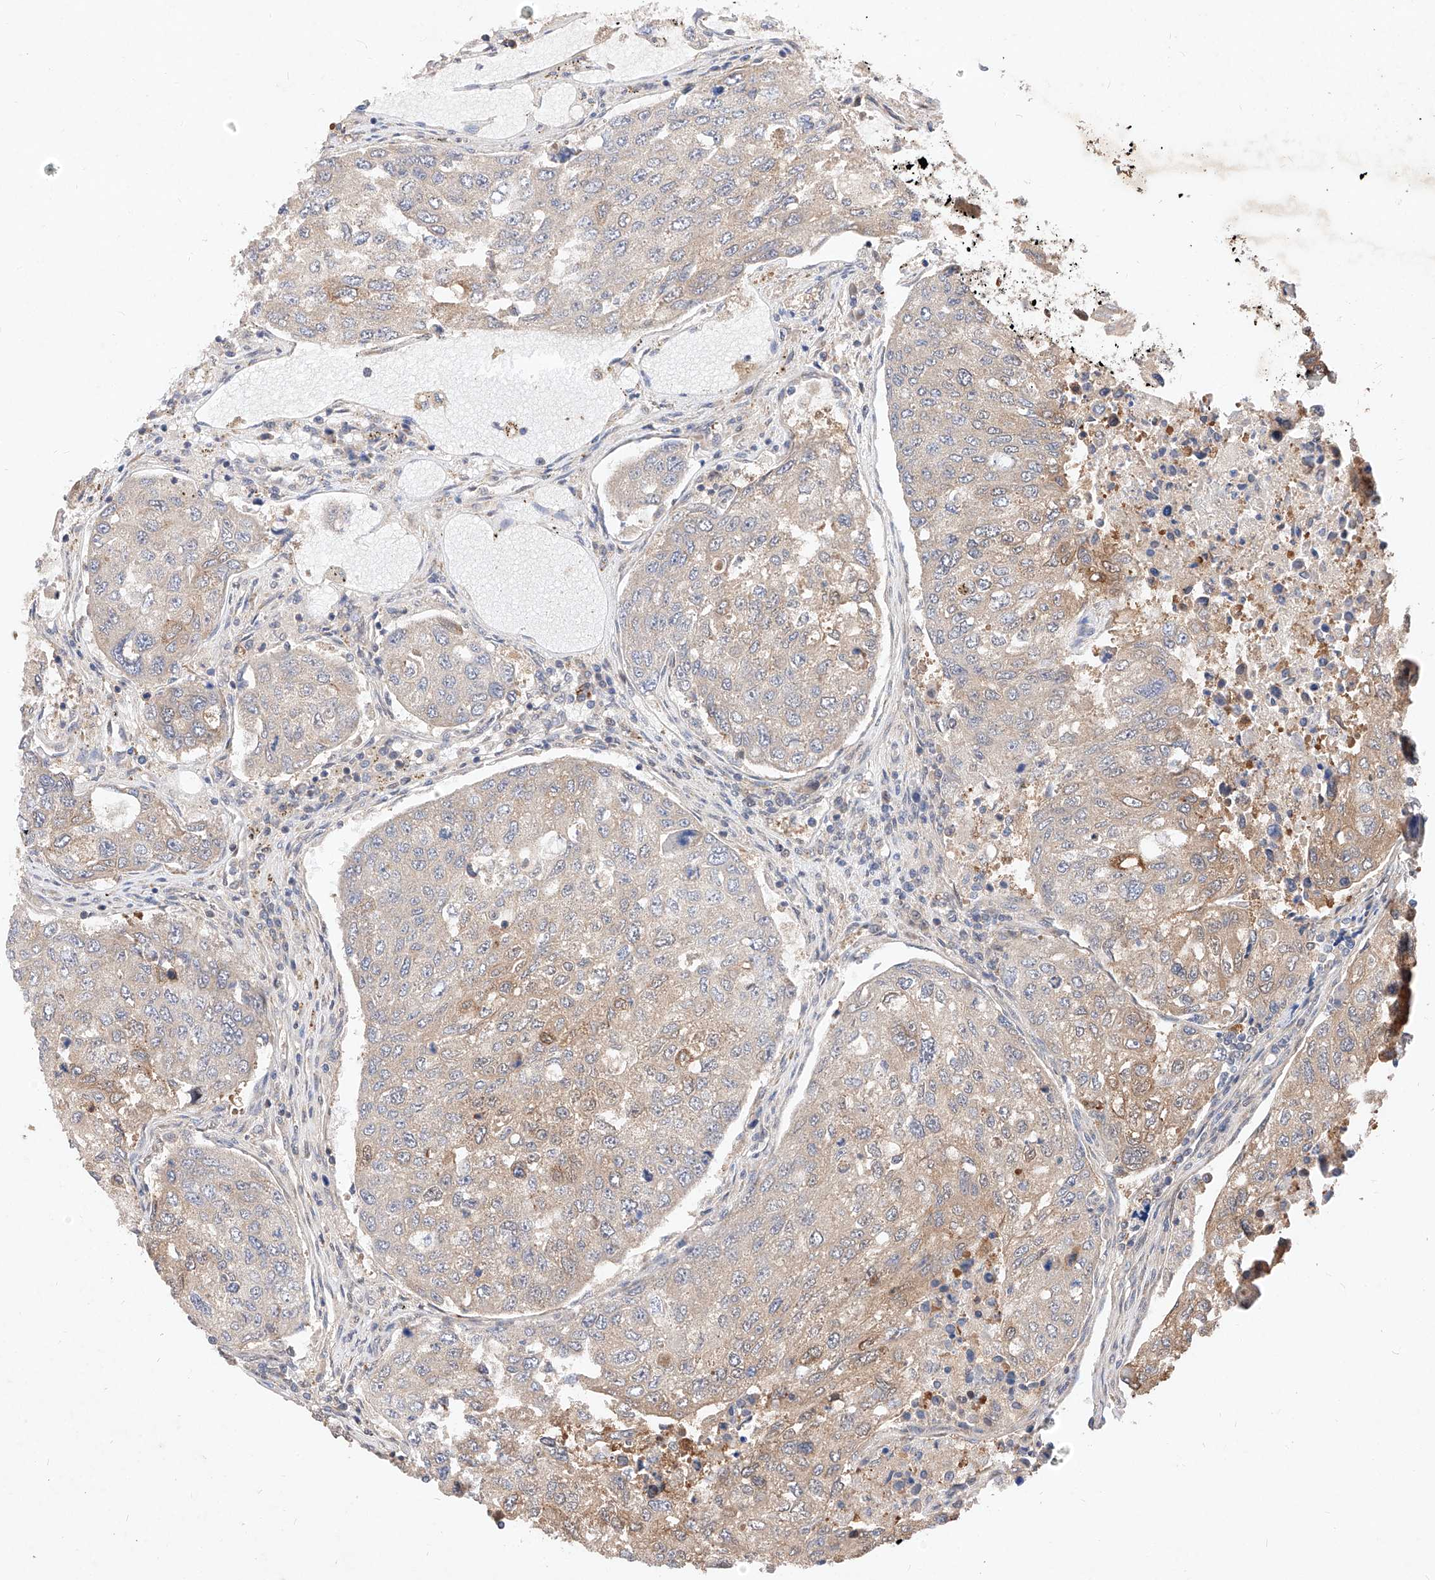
{"staining": {"intensity": "weak", "quantity": "<25%", "location": "cytoplasmic/membranous"}, "tissue": "urothelial cancer", "cell_type": "Tumor cells", "image_type": "cancer", "snomed": [{"axis": "morphology", "description": "Urothelial carcinoma, High grade"}, {"axis": "topography", "description": "Lymph node"}, {"axis": "topography", "description": "Urinary bladder"}], "caption": "IHC histopathology image of human urothelial cancer stained for a protein (brown), which reveals no staining in tumor cells.", "gene": "ZSCAN4", "patient": {"sex": "male", "age": 51}}